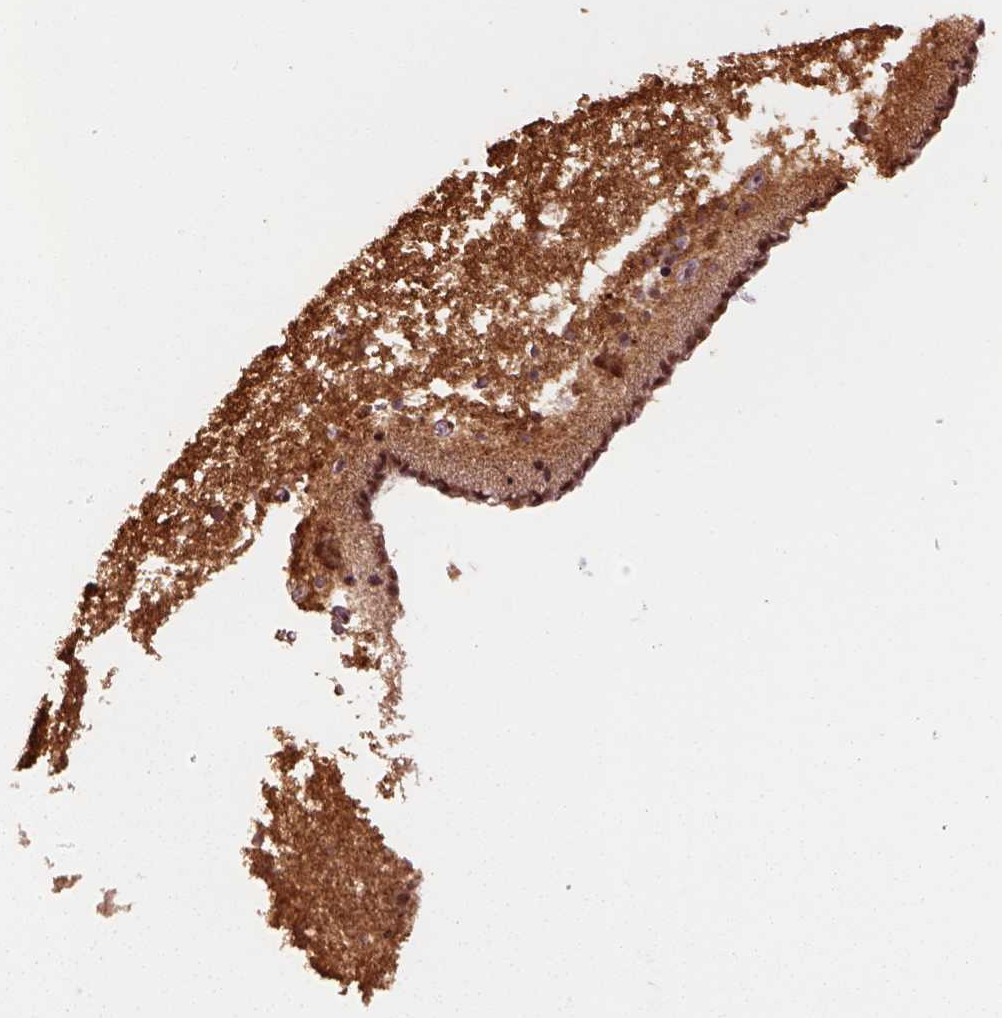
{"staining": {"intensity": "strong", "quantity": ">75%", "location": "cytoplasmic/membranous,nuclear"}, "tissue": "caudate", "cell_type": "Glial cells", "image_type": "normal", "snomed": [{"axis": "morphology", "description": "Normal tissue, NOS"}, {"axis": "topography", "description": "Lateral ventricle wall"}], "caption": "Protein expression by IHC exhibits strong cytoplasmic/membranous,nuclear positivity in approximately >75% of glial cells in normal caudate. The staining is performed using DAB (3,3'-diaminobenzidine) brown chromogen to label protein expression. The nuclei are counter-stained blue using hematoxylin.", "gene": "GOT1", "patient": {"sex": "female", "age": 42}}